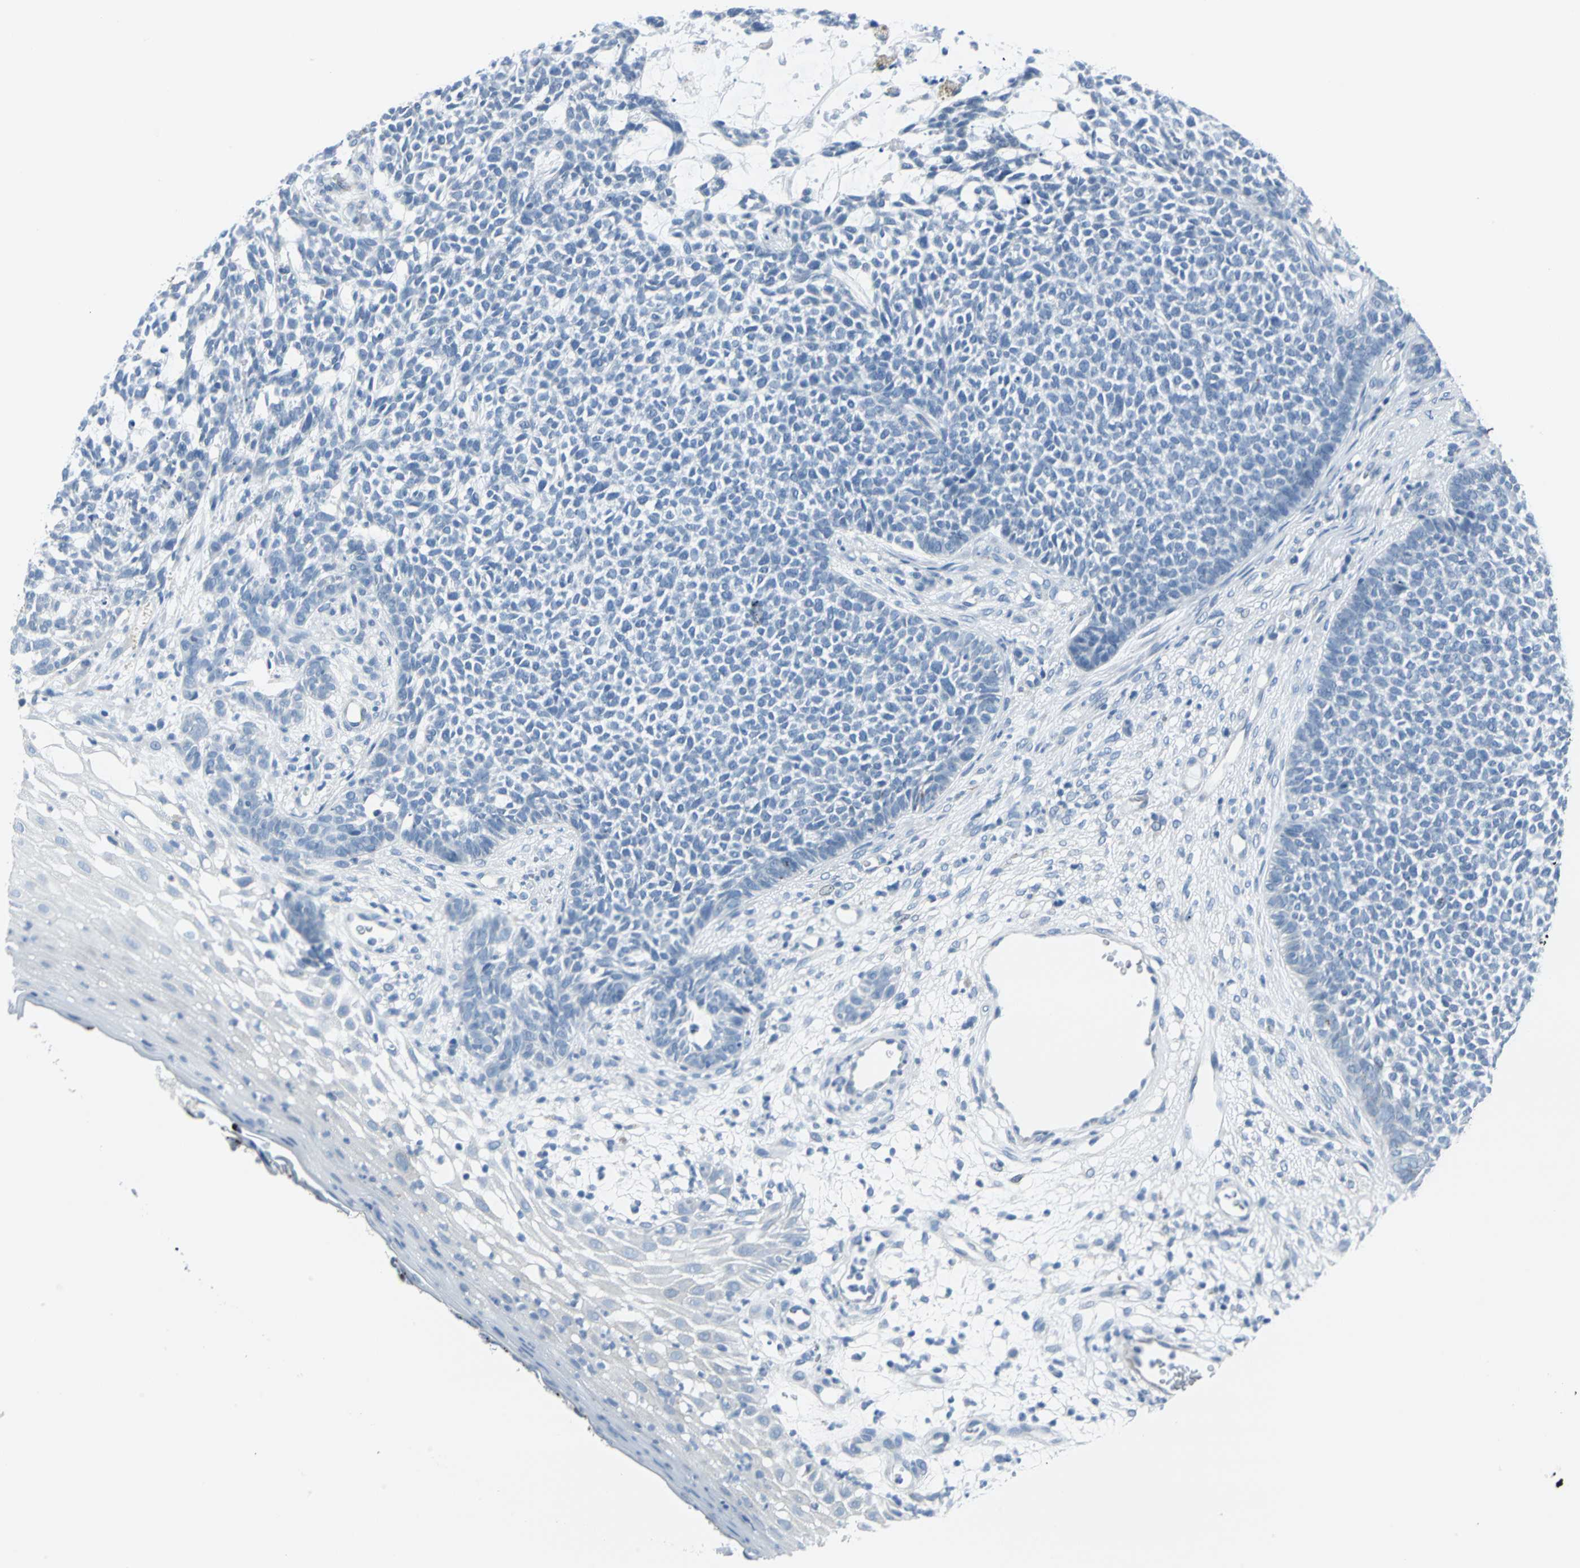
{"staining": {"intensity": "negative", "quantity": "none", "location": "none"}, "tissue": "skin cancer", "cell_type": "Tumor cells", "image_type": "cancer", "snomed": [{"axis": "morphology", "description": "Basal cell carcinoma"}, {"axis": "topography", "description": "Skin"}], "caption": "Tumor cells show no significant protein positivity in skin cancer. (Immunohistochemistry, brightfield microscopy, high magnification).", "gene": "CYB5A", "patient": {"sex": "female", "age": 84}}